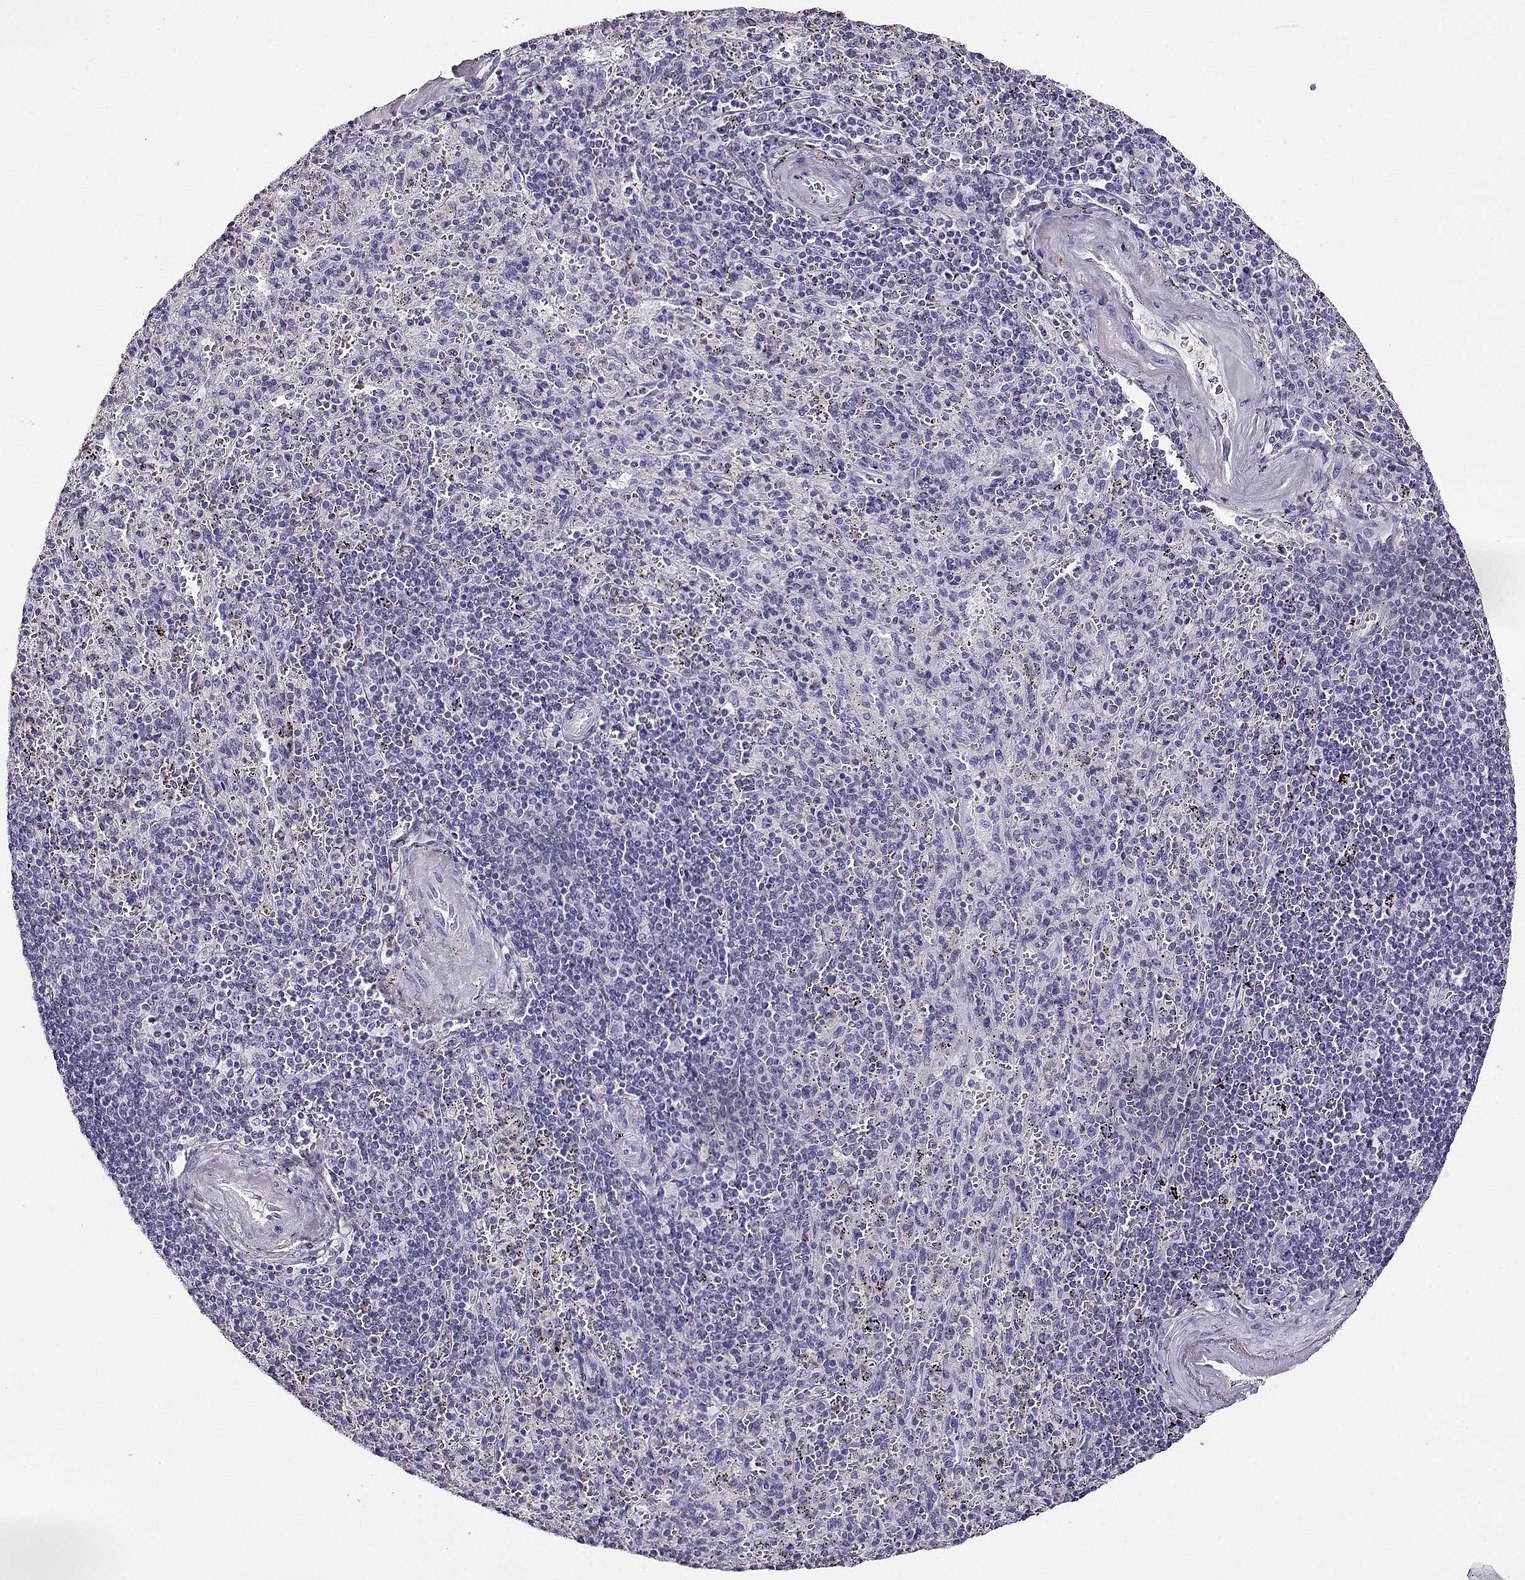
{"staining": {"intensity": "negative", "quantity": "none", "location": "none"}, "tissue": "spleen", "cell_type": "Cells in red pulp", "image_type": "normal", "snomed": [{"axis": "morphology", "description": "Normal tissue, NOS"}, {"axis": "topography", "description": "Spleen"}], "caption": "Protein analysis of normal spleen reveals no significant expression in cells in red pulp. The staining is performed using DAB (3,3'-diaminobenzidine) brown chromogen with nuclei counter-stained in using hematoxylin.", "gene": "CCR8", "patient": {"sex": "male", "age": 57}}